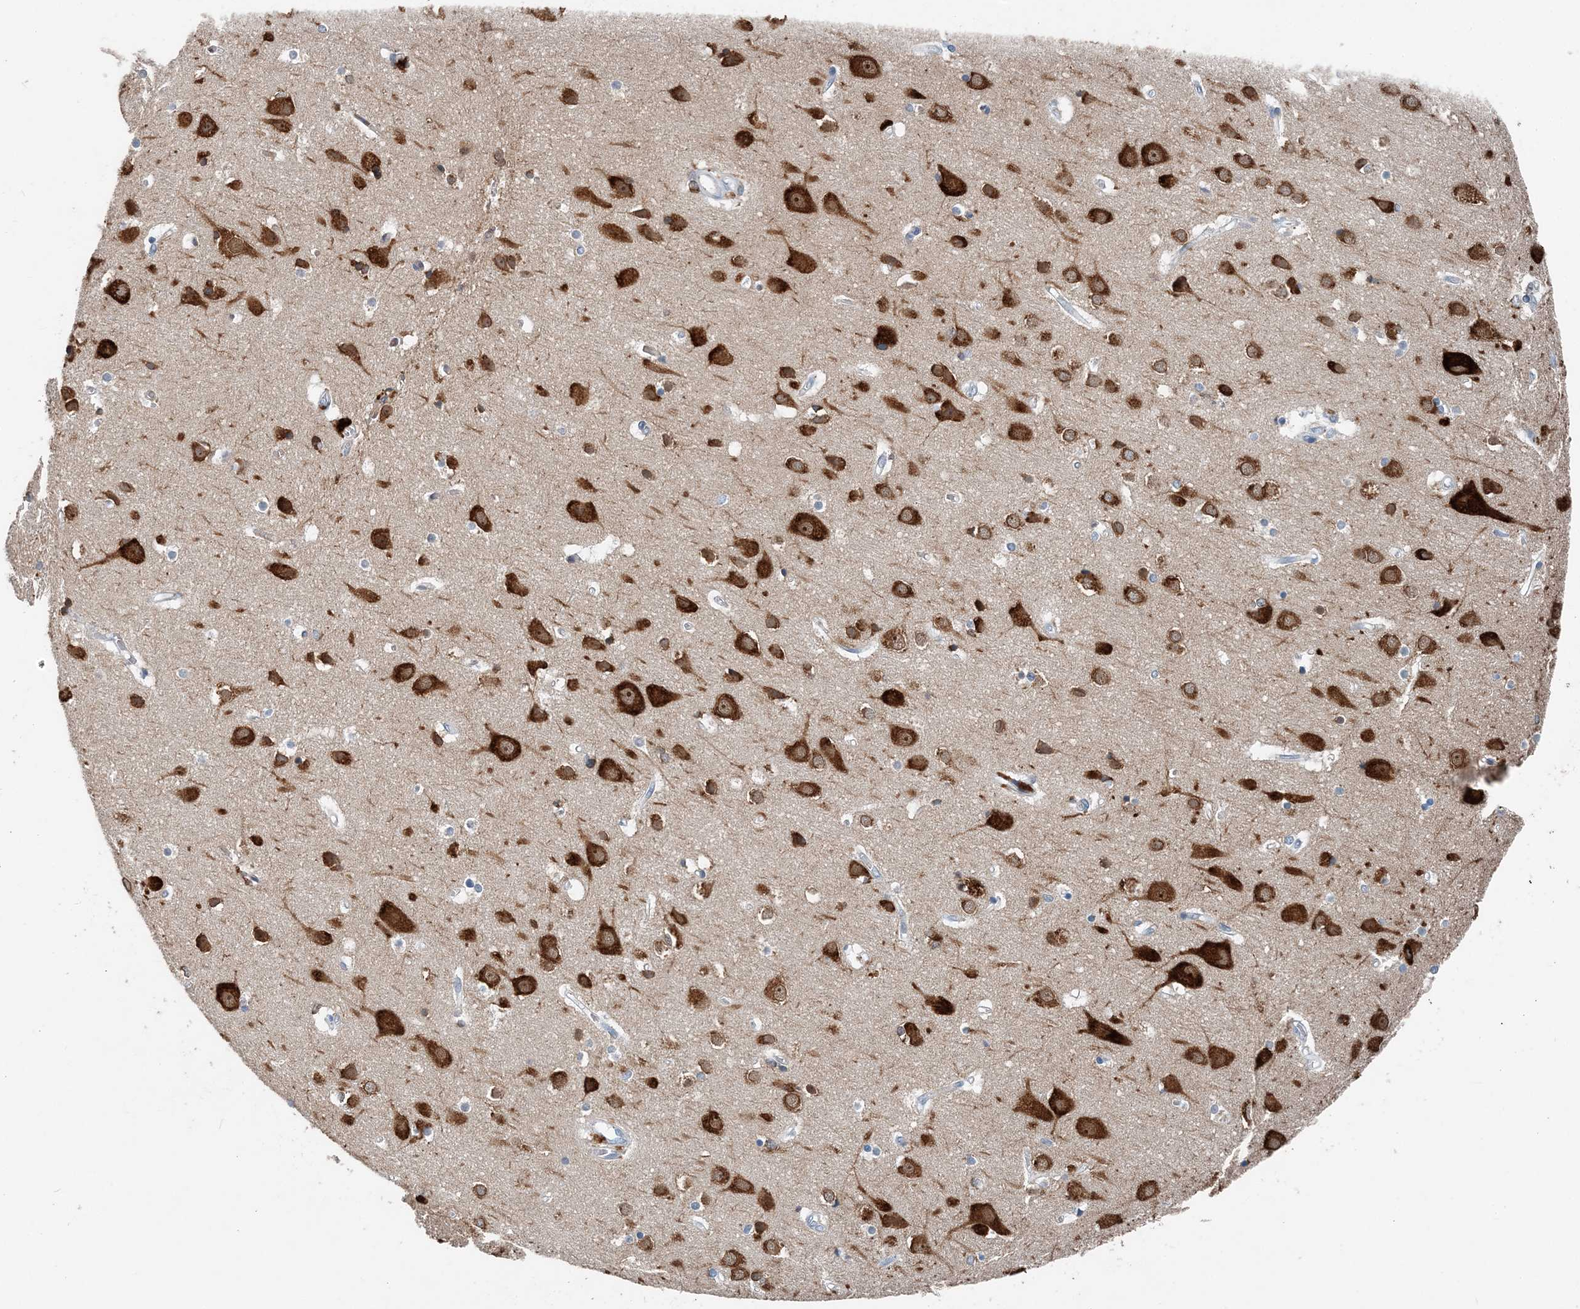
{"staining": {"intensity": "weak", "quantity": ">75%", "location": "cytoplasmic/membranous"}, "tissue": "cerebral cortex", "cell_type": "Endothelial cells", "image_type": "normal", "snomed": [{"axis": "morphology", "description": "Normal tissue, NOS"}, {"axis": "topography", "description": "Cerebral cortex"}], "caption": "Immunohistochemistry (IHC) (DAB) staining of unremarkable human cerebral cortex shows weak cytoplasmic/membranous protein staining in about >75% of endothelial cells.", "gene": "EEF1A2", "patient": {"sex": "male", "age": 54}}